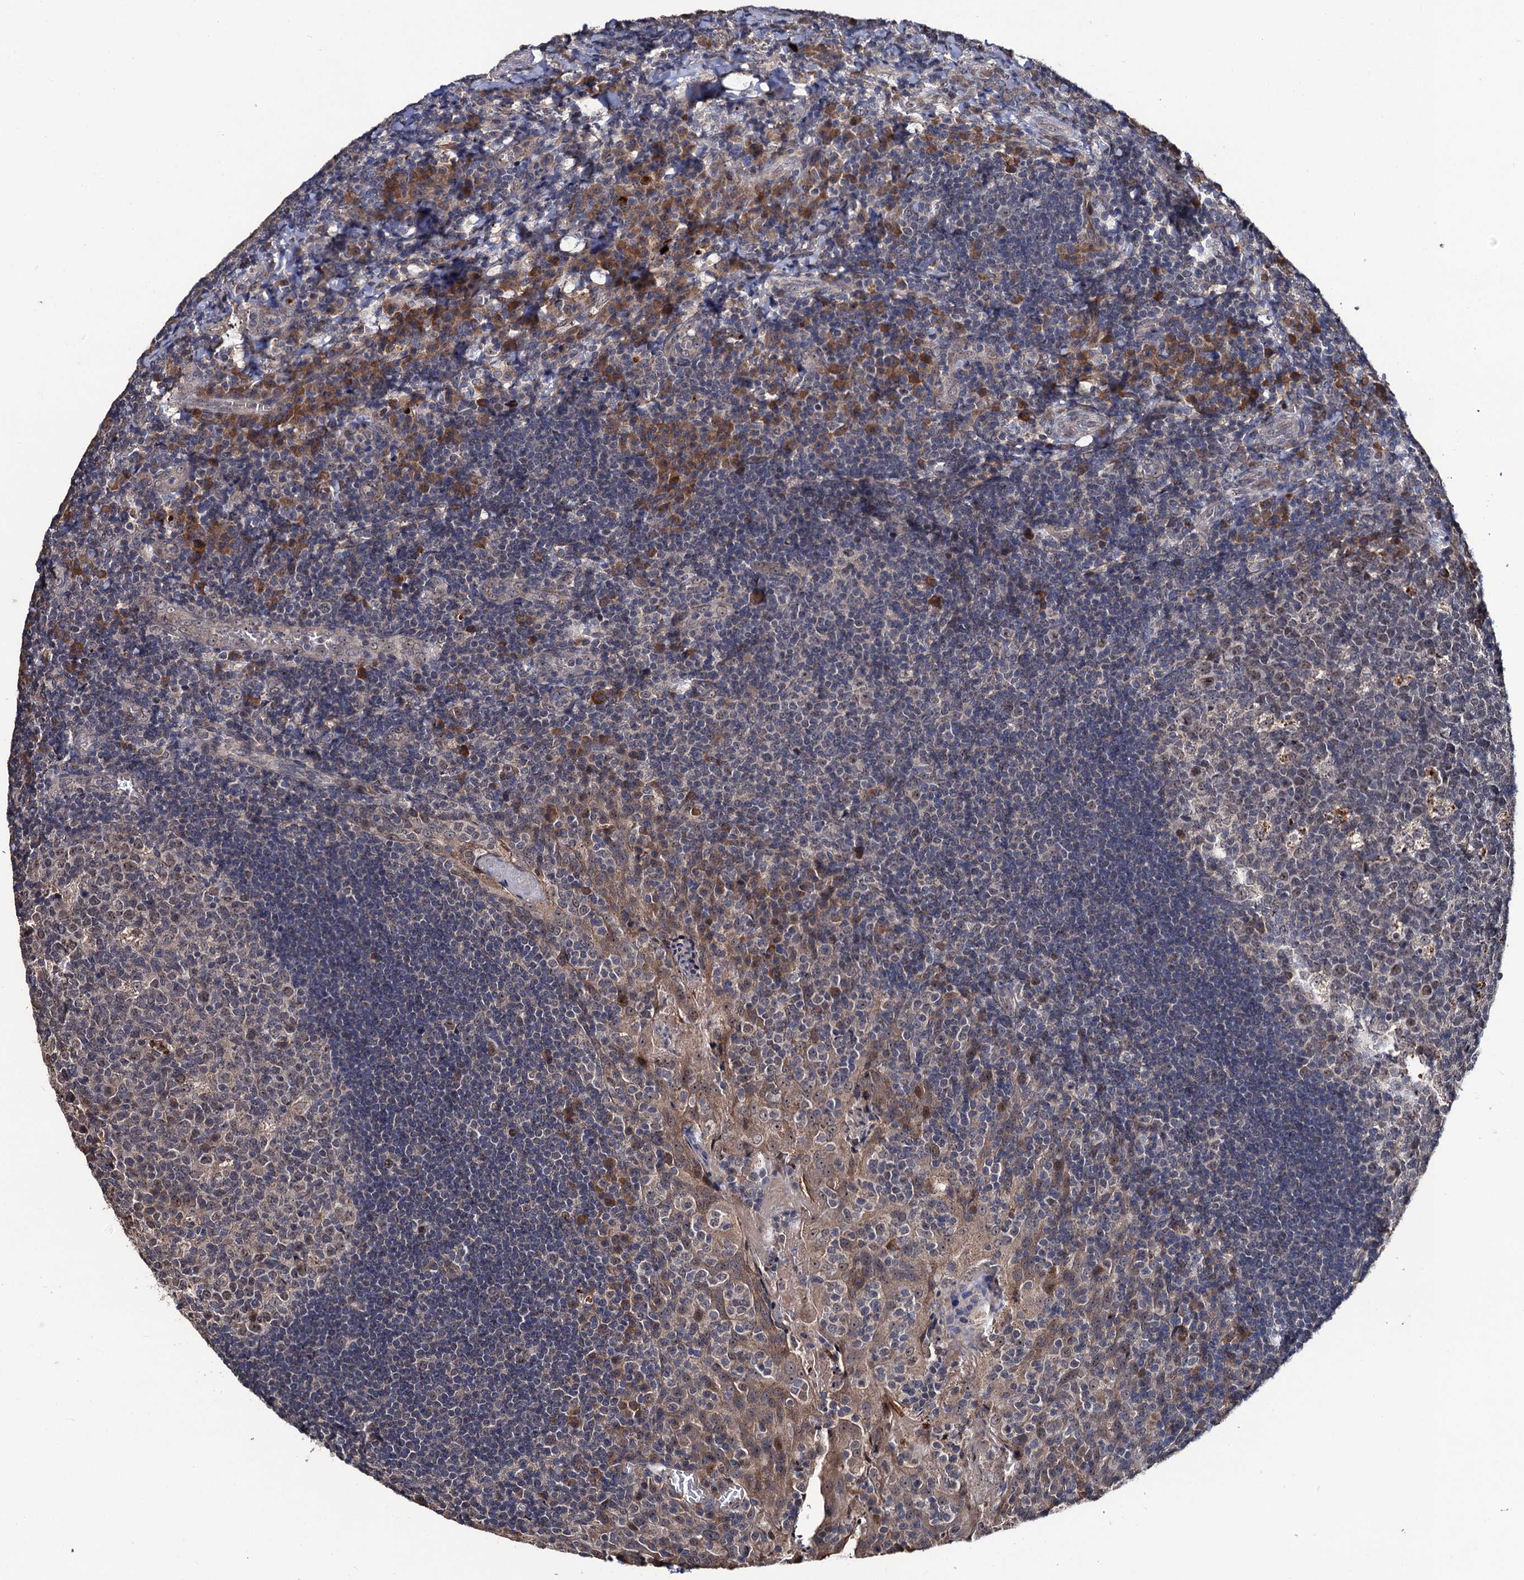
{"staining": {"intensity": "weak", "quantity": "25%-75%", "location": "nuclear"}, "tissue": "tonsil", "cell_type": "Germinal center cells", "image_type": "normal", "snomed": [{"axis": "morphology", "description": "Normal tissue, NOS"}, {"axis": "topography", "description": "Tonsil"}], "caption": "A low amount of weak nuclear positivity is identified in approximately 25%-75% of germinal center cells in benign tonsil.", "gene": "LRRC63", "patient": {"sex": "male", "age": 17}}